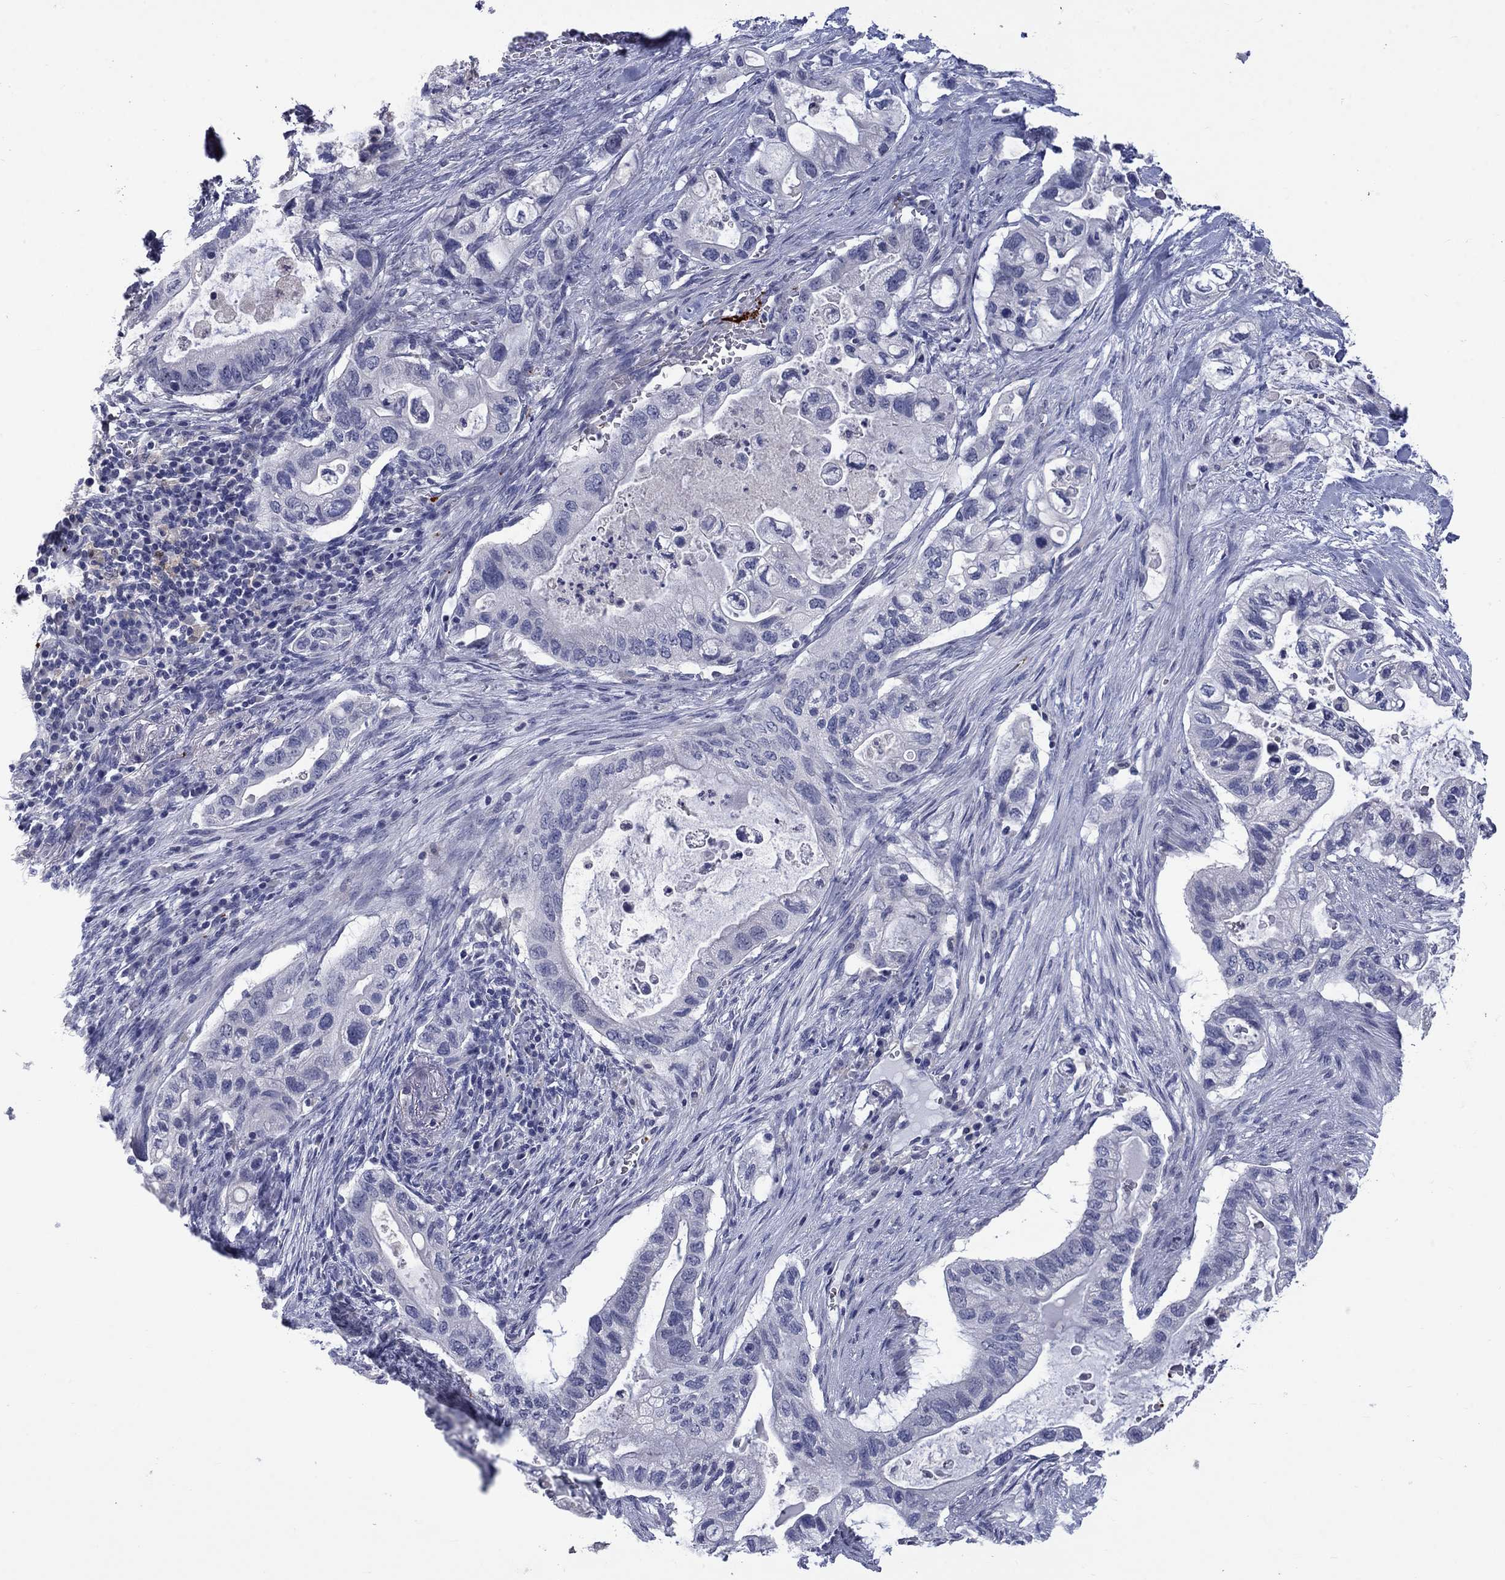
{"staining": {"intensity": "negative", "quantity": "none", "location": "none"}, "tissue": "pancreatic cancer", "cell_type": "Tumor cells", "image_type": "cancer", "snomed": [{"axis": "morphology", "description": "Adenocarcinoma, NOS"}, {"axis": "topography", "description": "Pancreas"}], "caption": "DAB (3,3'-diaminobenzidine) immunohistochemical staining of adenocarcinoma (pancreatic) demonstrates no significant staining in tumor cells.", "gene": "PLEK", "patient": {"sex": "female", "age": 72}}